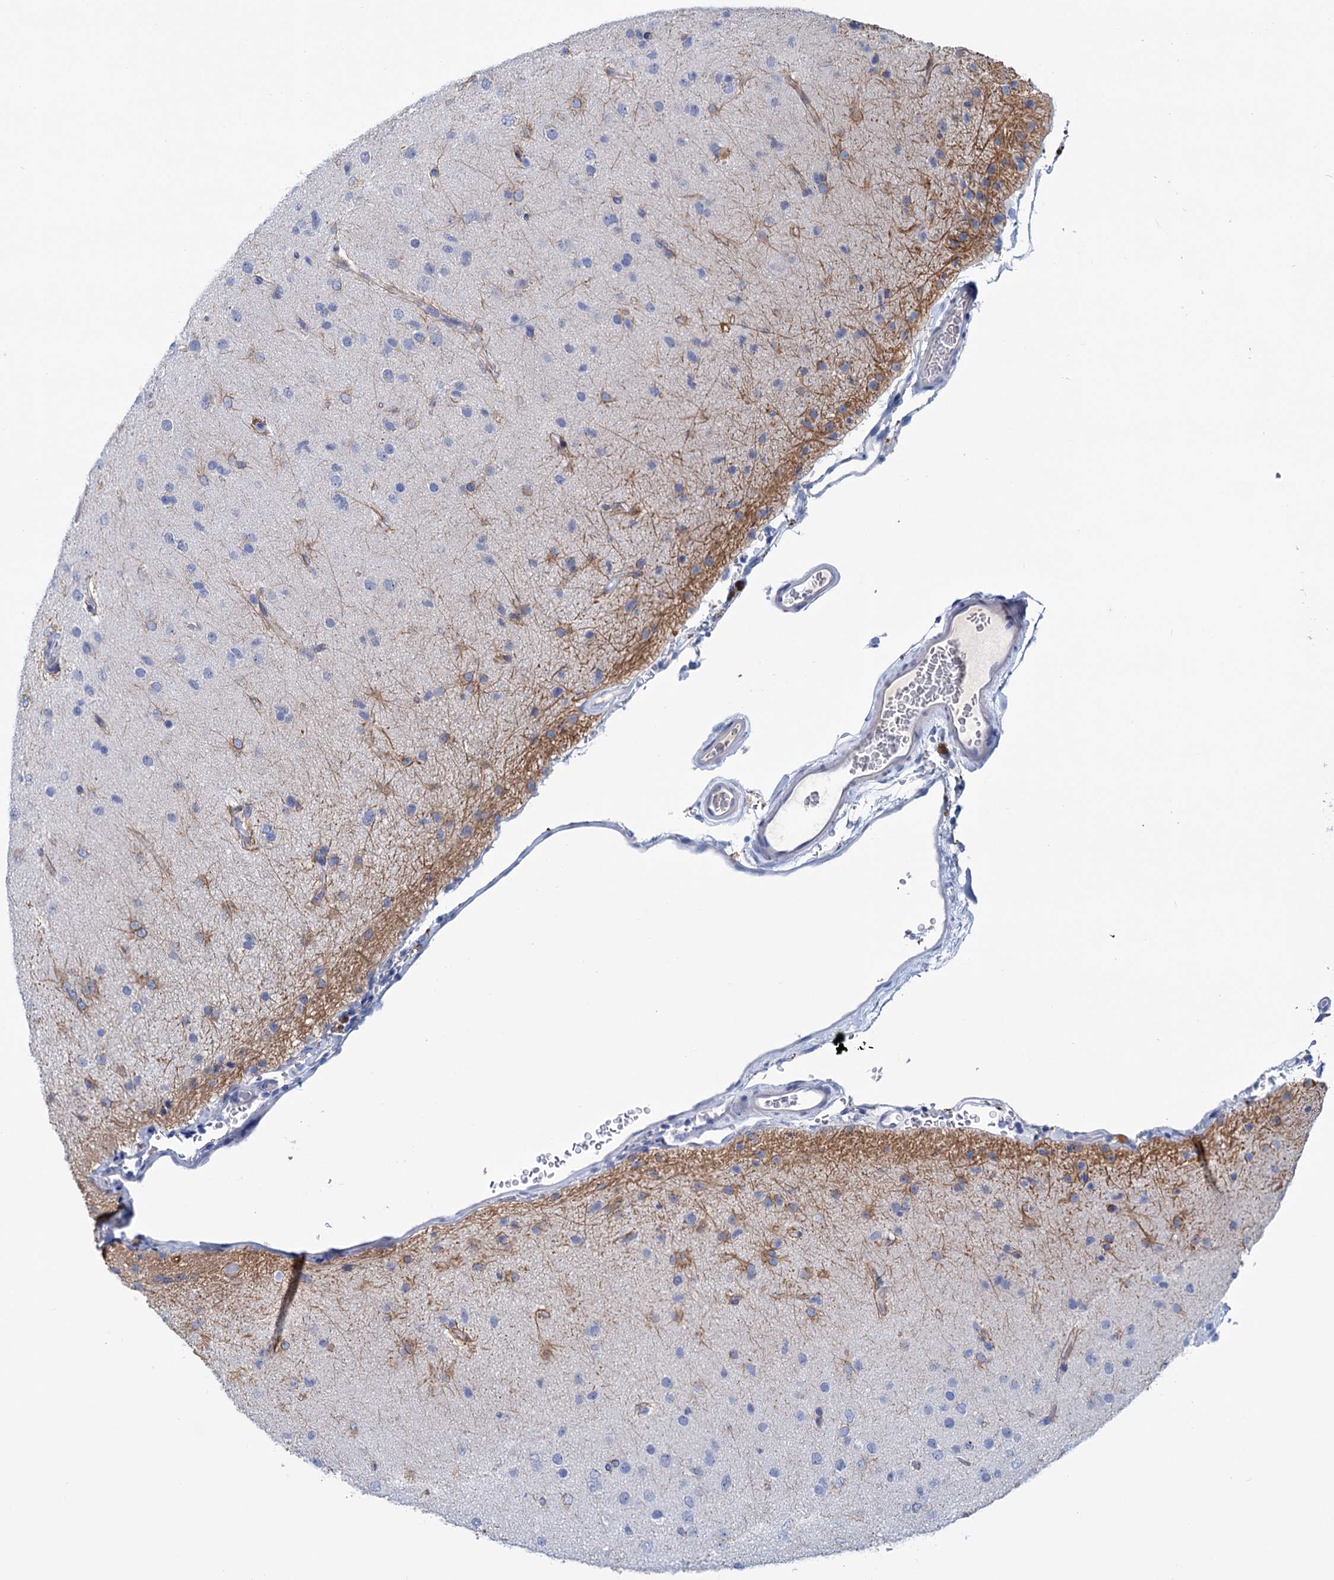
{"staining": {"intensity": "negative", "quantity": "none", "location": "none"}, "tissue": "glioma", "cell_type": "Tumor cells", "image_type": "cancer", "snomed": [{"axis": "morphology", "description": "Glioma, malignant, Low grade"}, {"axis": "topography", "description": "Brain"}], "caption": "Immunohistochemical staining of malignant glioma (low-grade) exhibits no significant expression in tumor cells.", "gene": "MYOZ3", "patient": {"sex": "male", "age": 65}}